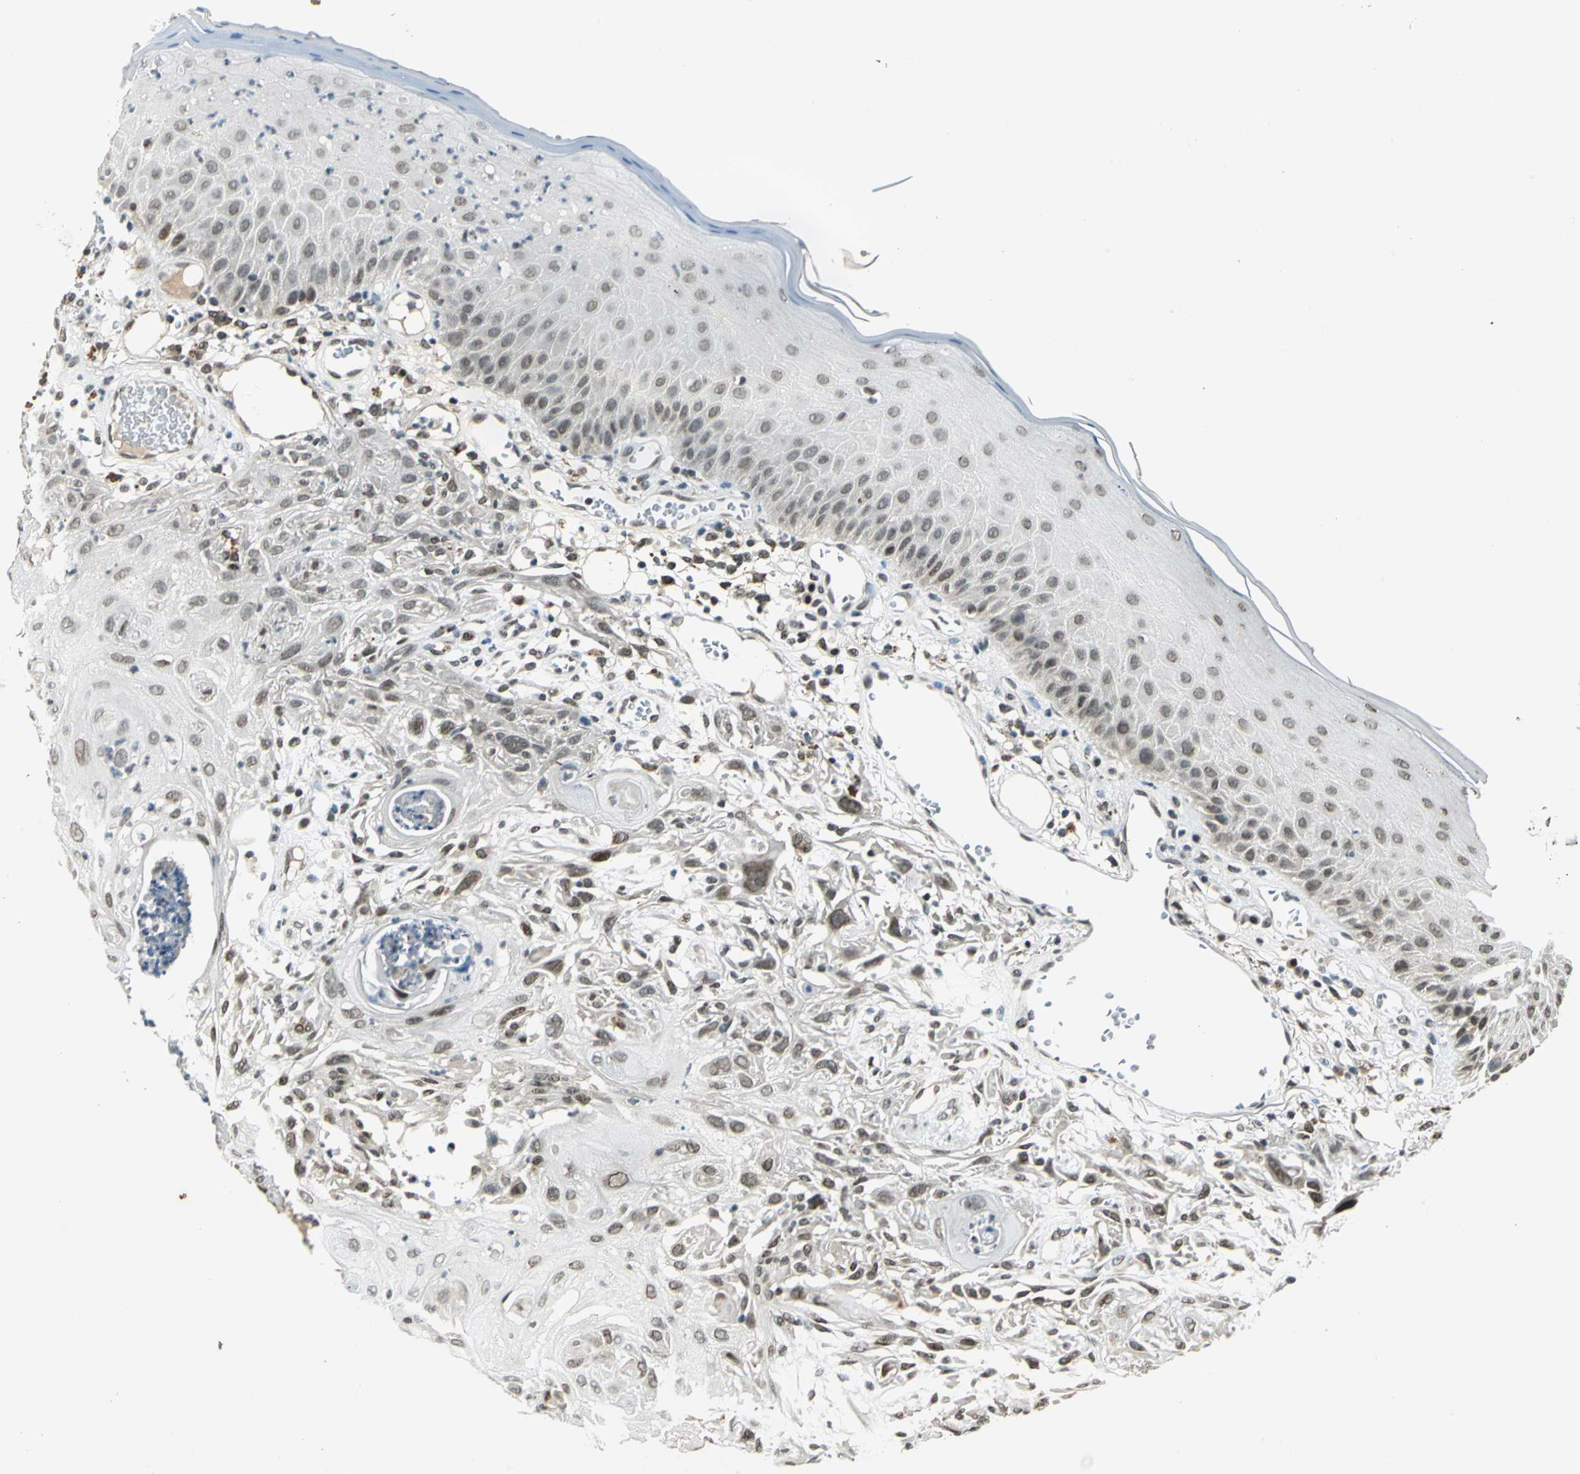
{"staining": {"intensity": "weak", "quantity": "25%-75%", "location": "nuclear"}, "tissue": "skin cancer", "cell_type": "Tumor cells", "image_type": "cancer", "snomed": [{"axis": "morphology", "description": "Squamous cell carcinoma, NOS"}, {"axis": "topography", "description": "Skin"}], "caption": "Immunohistochemical staining of human squamous cell carcinoma (skin) shows low levels of weak nuclear protein staining in about 25%-75% of tumor cells.", "gene": "RAD17", "patient": {"sex": "female", "age": 59}}